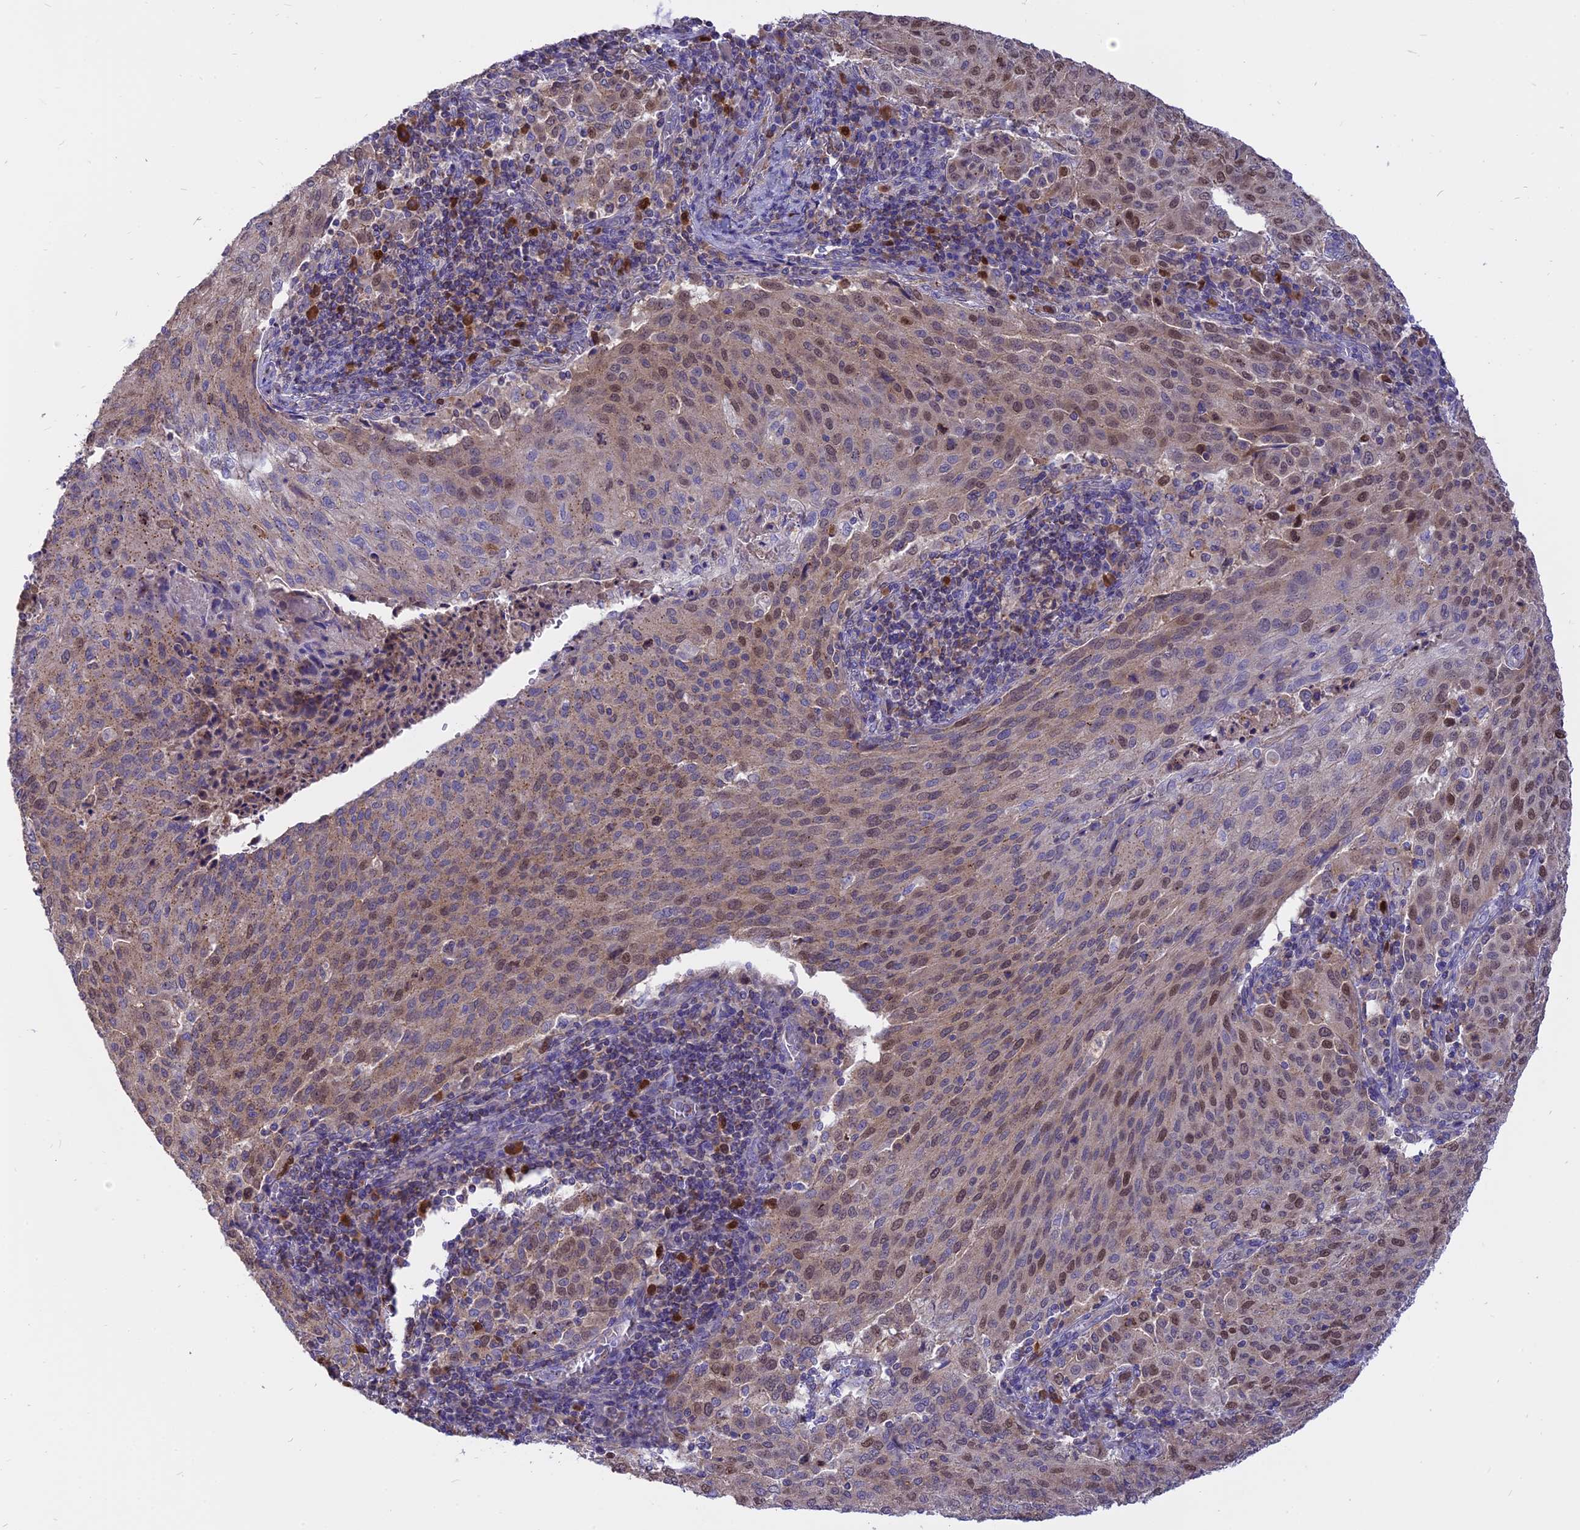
{"staining": {"intensity": "moderate", "quantity": "25%-75%", "location": "nuclear"}, "tissue": "cervical cancer", "cell_type": "Tumor cells", "image_type": "cancer", "snomed": [{"axis": "morphology", "description": "Squamous cell carcinoma, NOS"}, {"axis": "topography", "description": "Cervix"}], "caption": "IHC histopathology image of neoplastic tissue: cervical squamous cell carcinoma stained using IHC exhibits medium levels of moderate protein expression localized specifically in the nuclear of tumor cells, appearing as a nuclear brown color.", "gene": "CENPV", "patient": {"sex": "female", "age": 46}}